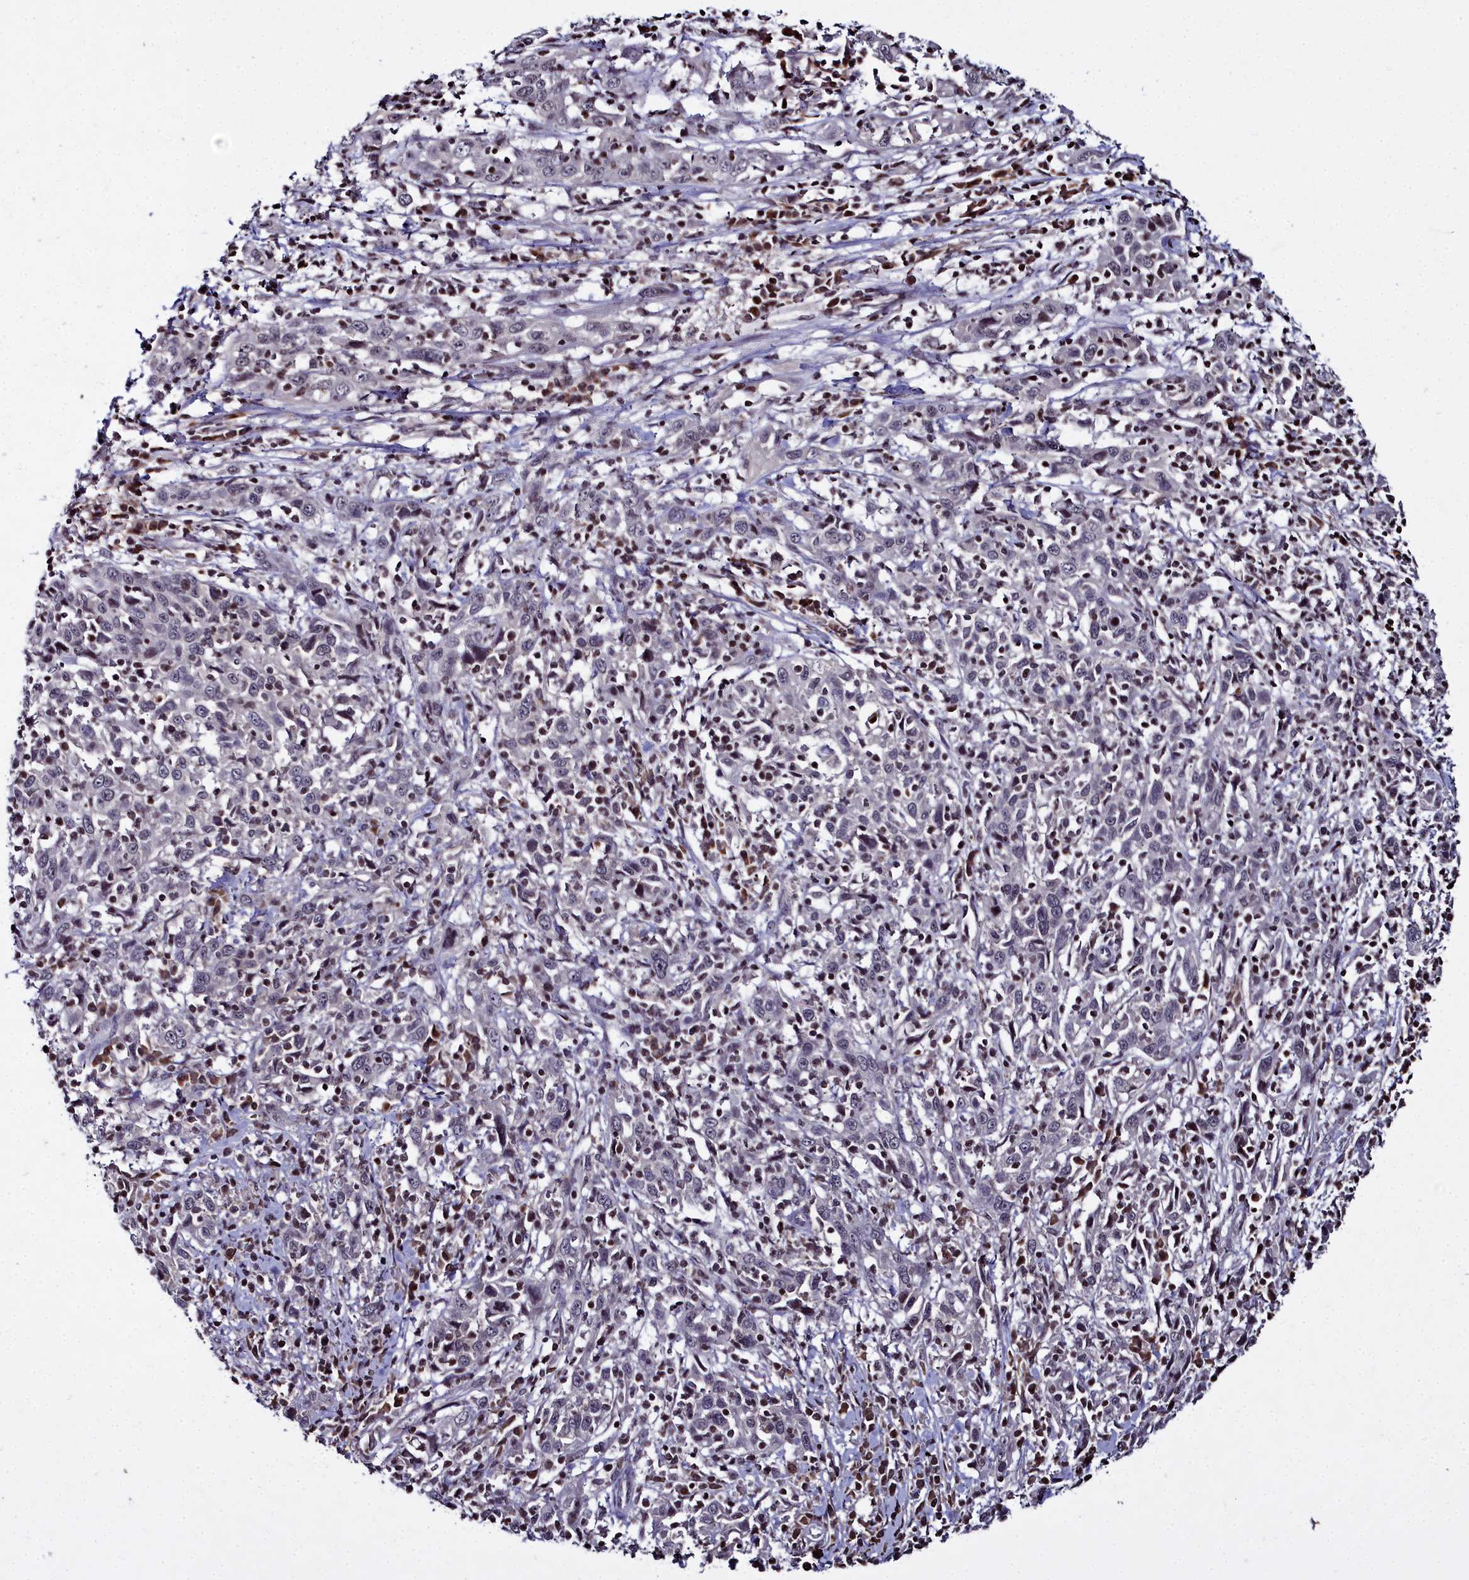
{"staining": {"intensity": "negative", "quantity": "none", "location": "none"}, "tissue": "cervical cancer", "cell_type": "Tumor cells", "image_type": "cancer", "snomed": [{"axis": "morphology", "description": "Squamous cell carcinoma, NOS"}, {"axis": "topography", "description": "Cervix"}], "caption": "This image is of squamous cell carcinoma (cervical) stained with immunohistochemistry (IHC) to label a protein in brown with the nuclei are counter-stained blue. There is no positivity in tumor cells.", "gene": "FZD4", "patient": {"sex": "female", "age": 46}}